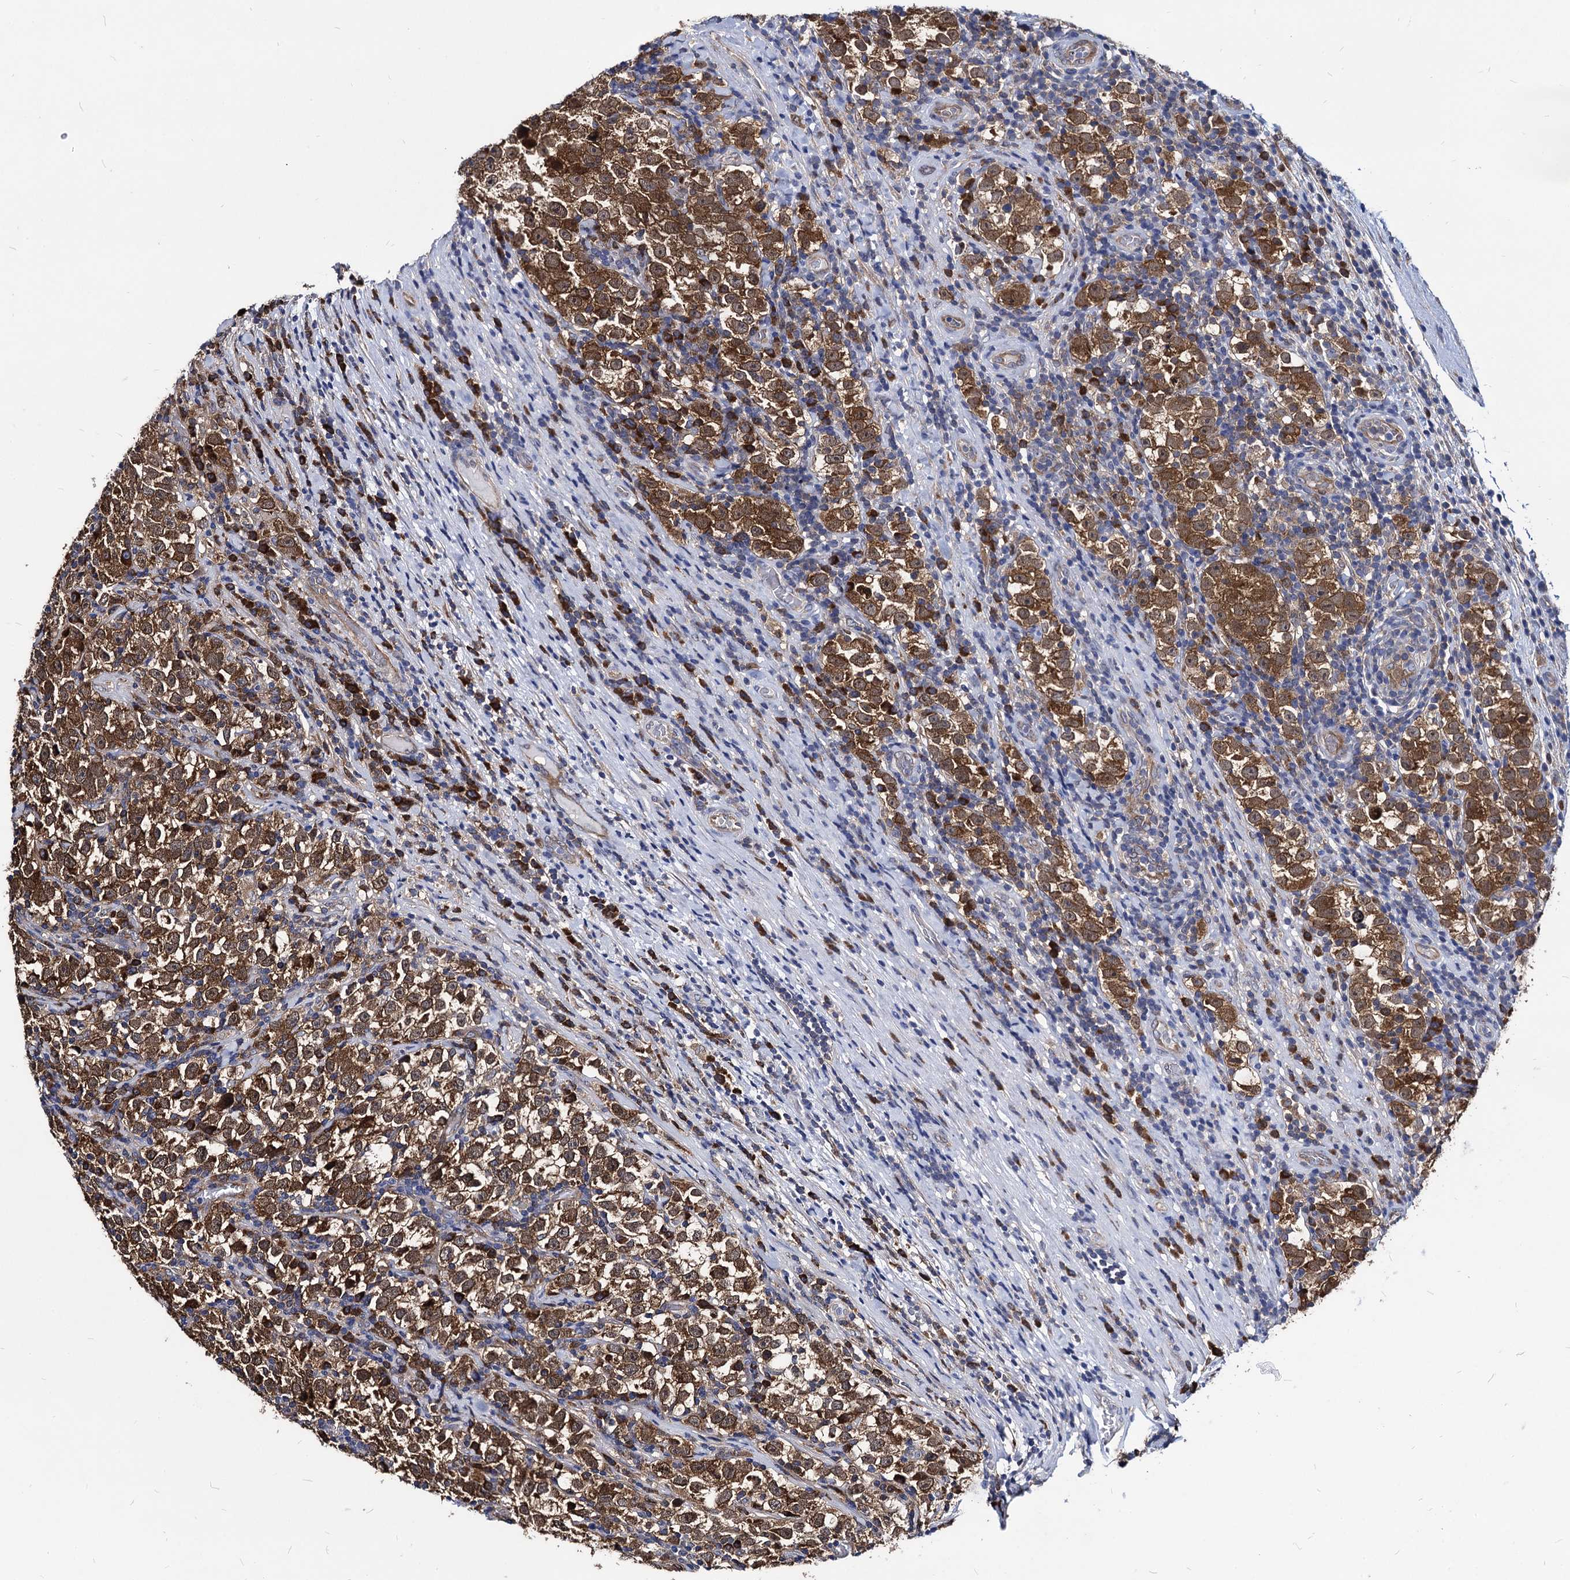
{"staining": {"intensity": "moderate", "quantity": ">75%", "location": "cytoplasmic/membranous"}, "tissue": "testis cancer", "cell_type": "Tumor cells", "image_type": "cancer", "snomed": [{"axis": "morphology", "description": "Normal tissue, NOS"}, {"axis": "morphology", "description": "Seminoma, NOS"}, {"axis": "topography", "description": "Testis"}], "caption": "Moderate cytoplasmic/membranous staining for a protein is seen in approximately >75% of tumor cells of testis cancer (seminoma) using IHC.", "gene": "NME1", "patient": {"sex": "male", "age": 43}}